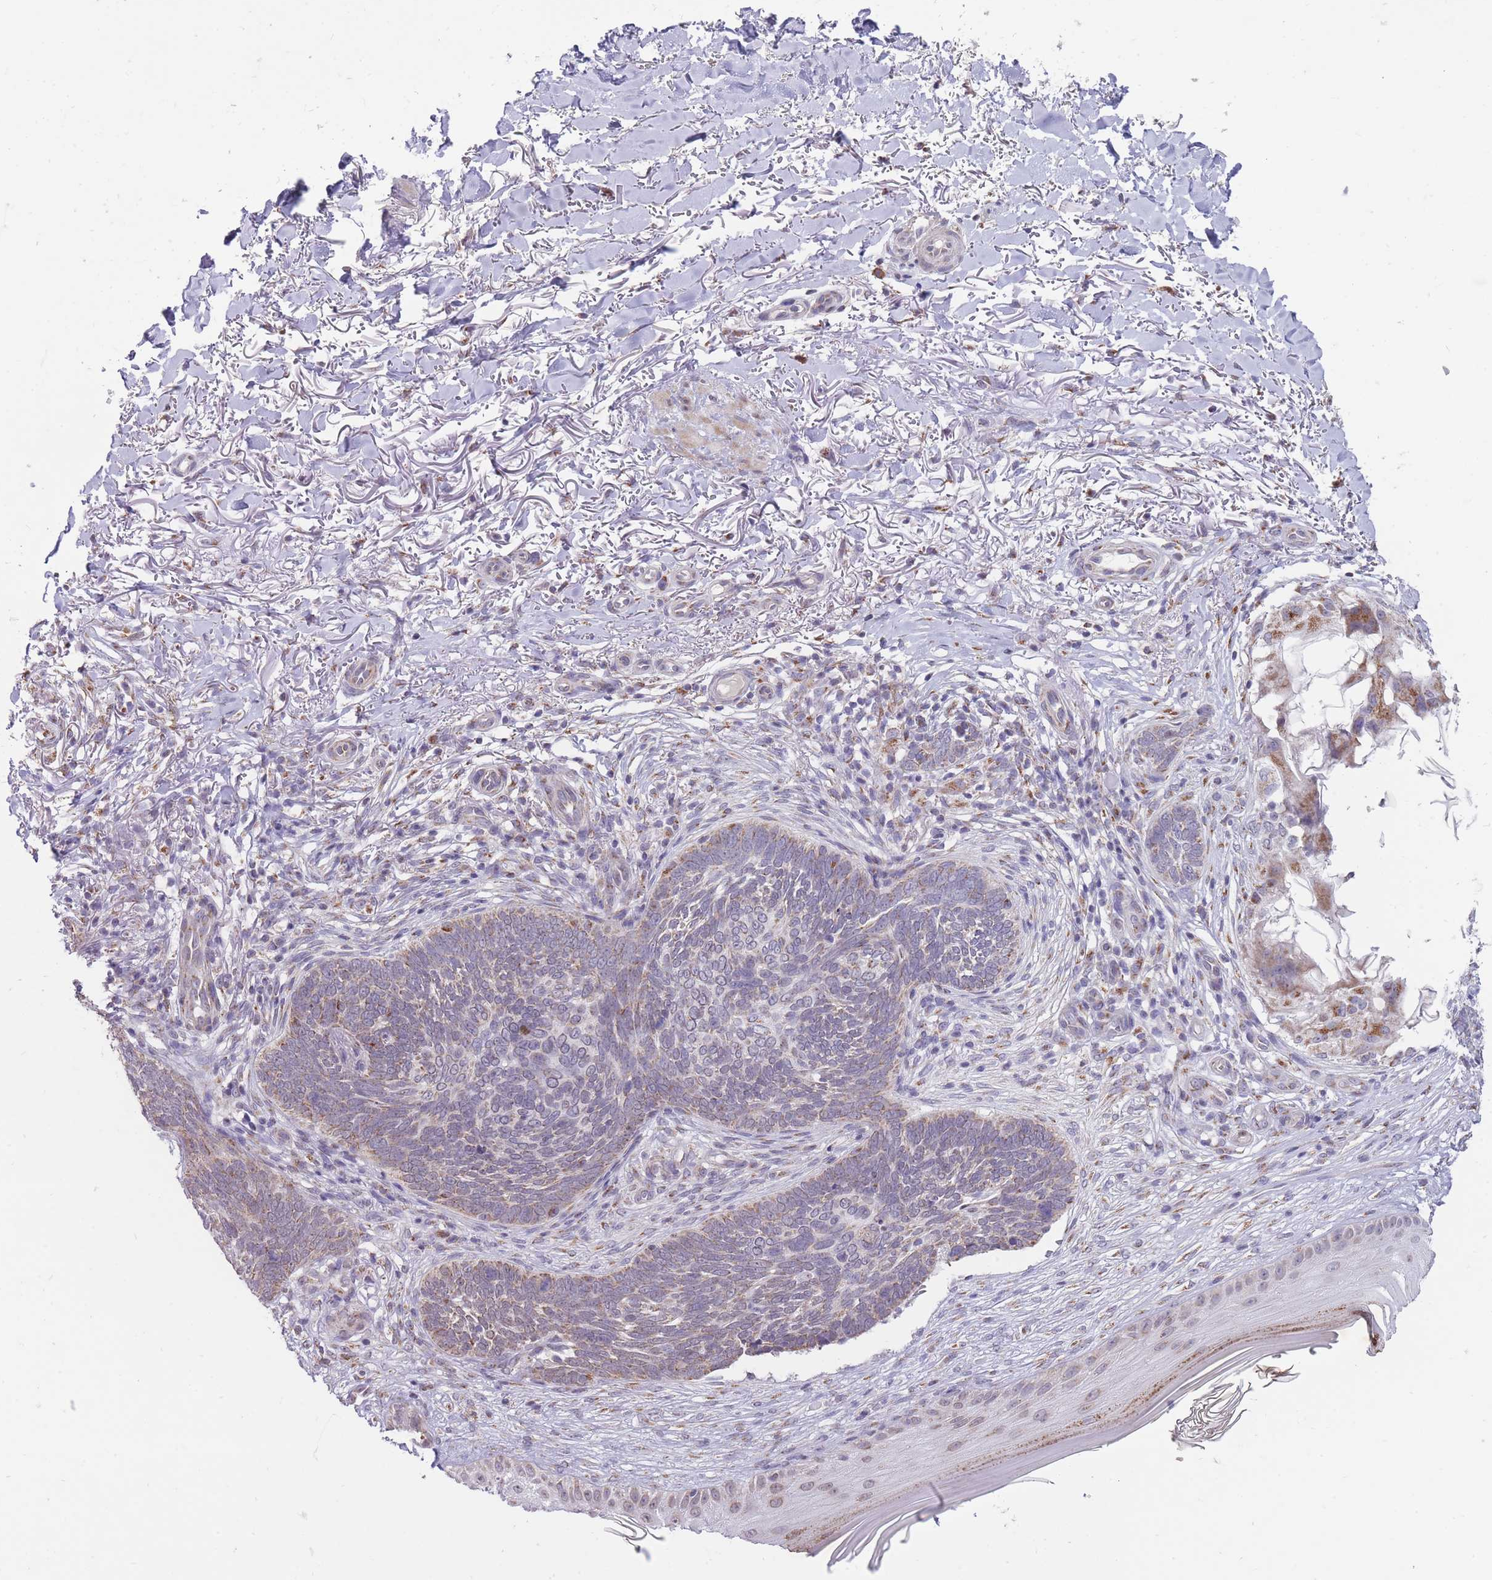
{"staining": {"intensity": "weak", "quantity": "<25%", "location": "cytoplasmic/membranous"}, "tissue": "skin cancer", "cell_type": "Tumor cells", "image_type": "cancer", "snomed": [{"axis": "morphology", "description": "Normal tissue, NOS"}, {"axis": "morphology", "description": "Basal cell carcinoma"}, {"axis": "topography", "description": "Skin"}], "caption": "Tumor cells are negative for brown protein staining in skin basal cell carcinoma.", "gene": "NELL1", "patient": {"sex": "female", "age": 67}}